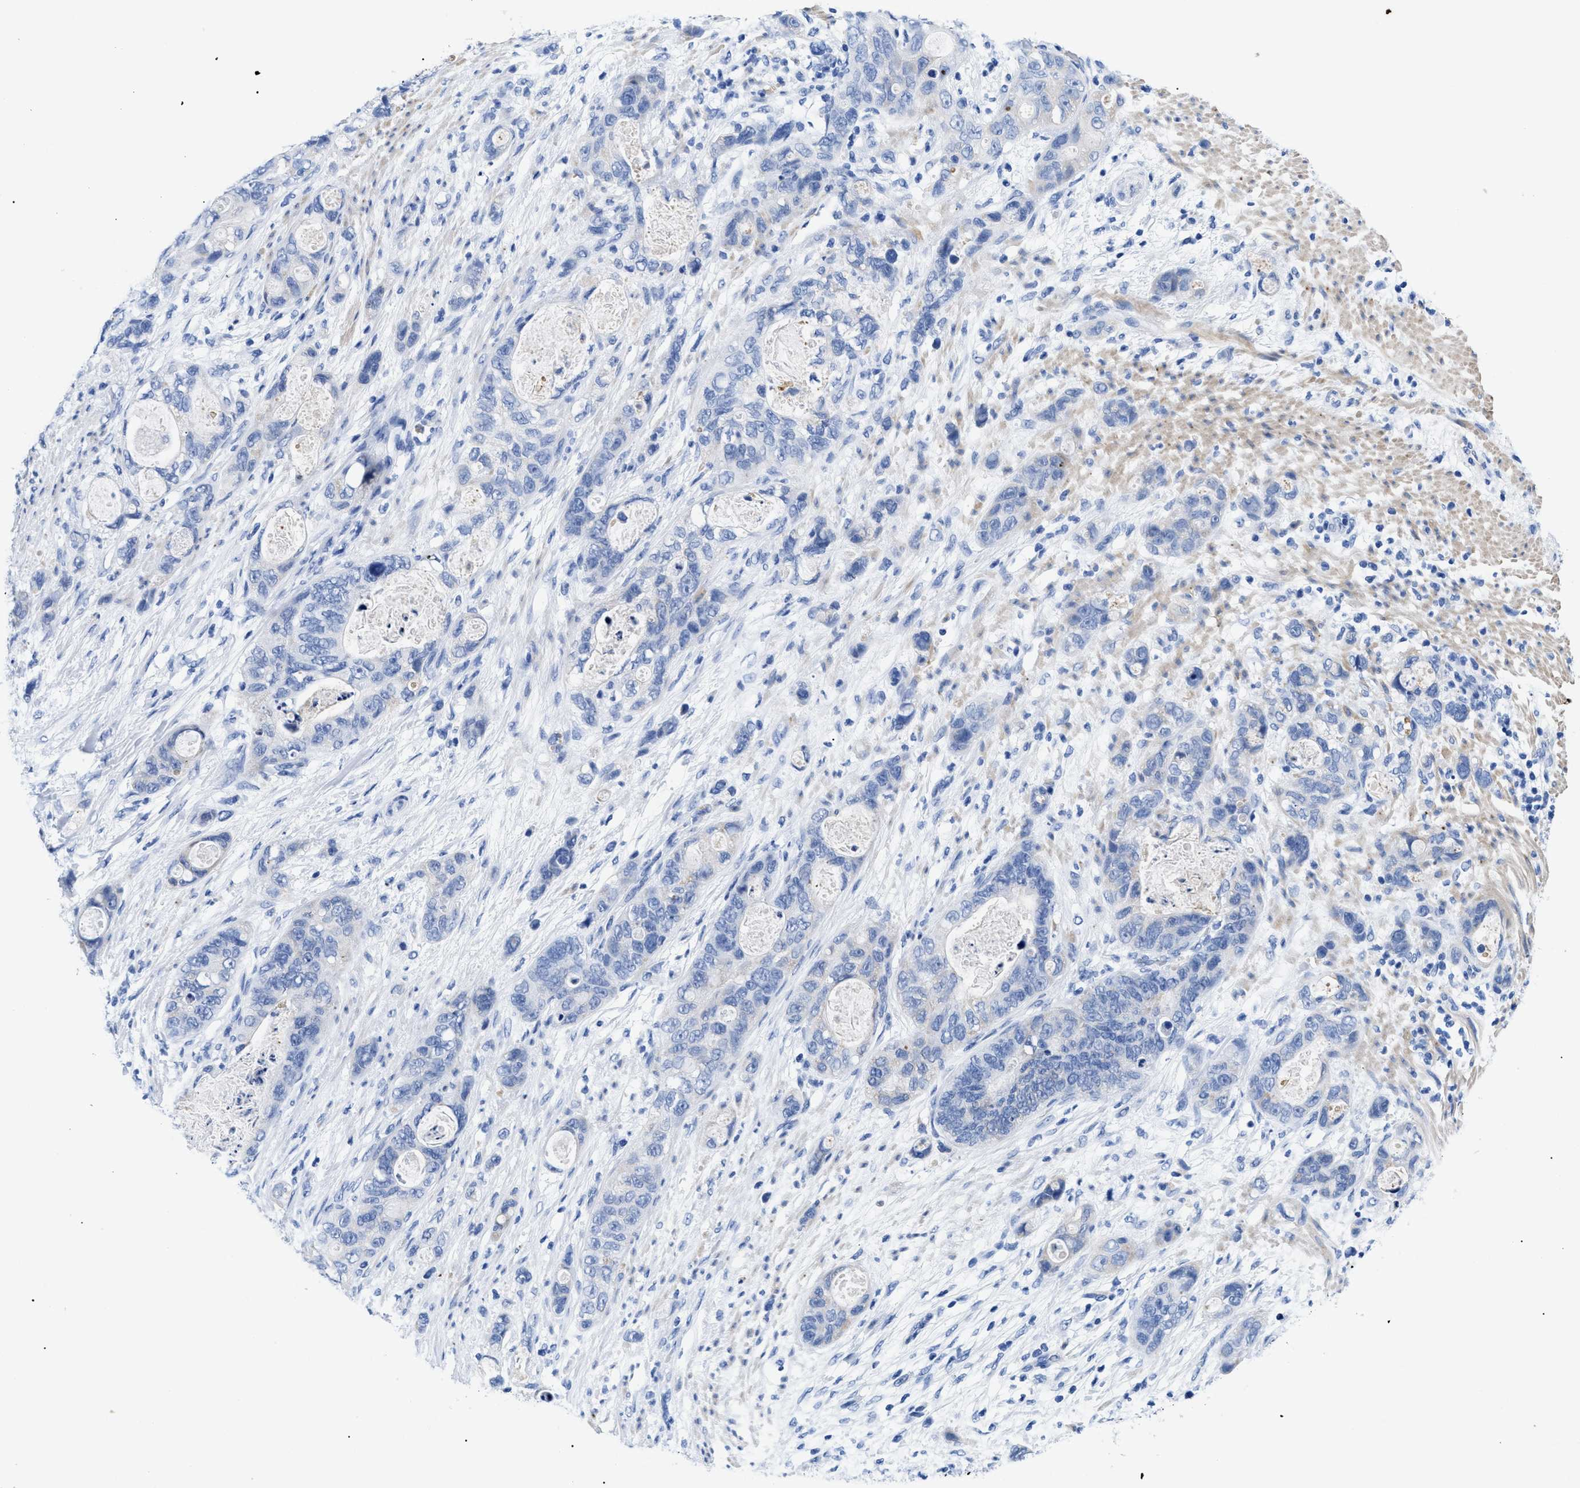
{"staining": {"intensity": "negative", "quantity": "none", "location": "none"}, "tissue": "stomach cancer", "cell_type": "Tumor cells", "image_type": "cancer", "snomed": [{"axis": "morphology", "description": "Normal tissue, NOS"}, {"axis": "morphology", "description": "Adenocarcinoma, NOS"}, {"axis": "topography", "description": "Stomach"}], "caption": "A high-resolution micrograph shows immunohistochemistry staining of stomach adenocarcinoma, which displays no significant positivity in tumor cells.", "gene": "TMEM68", "patient": {"sex": "female", "age": 89}}